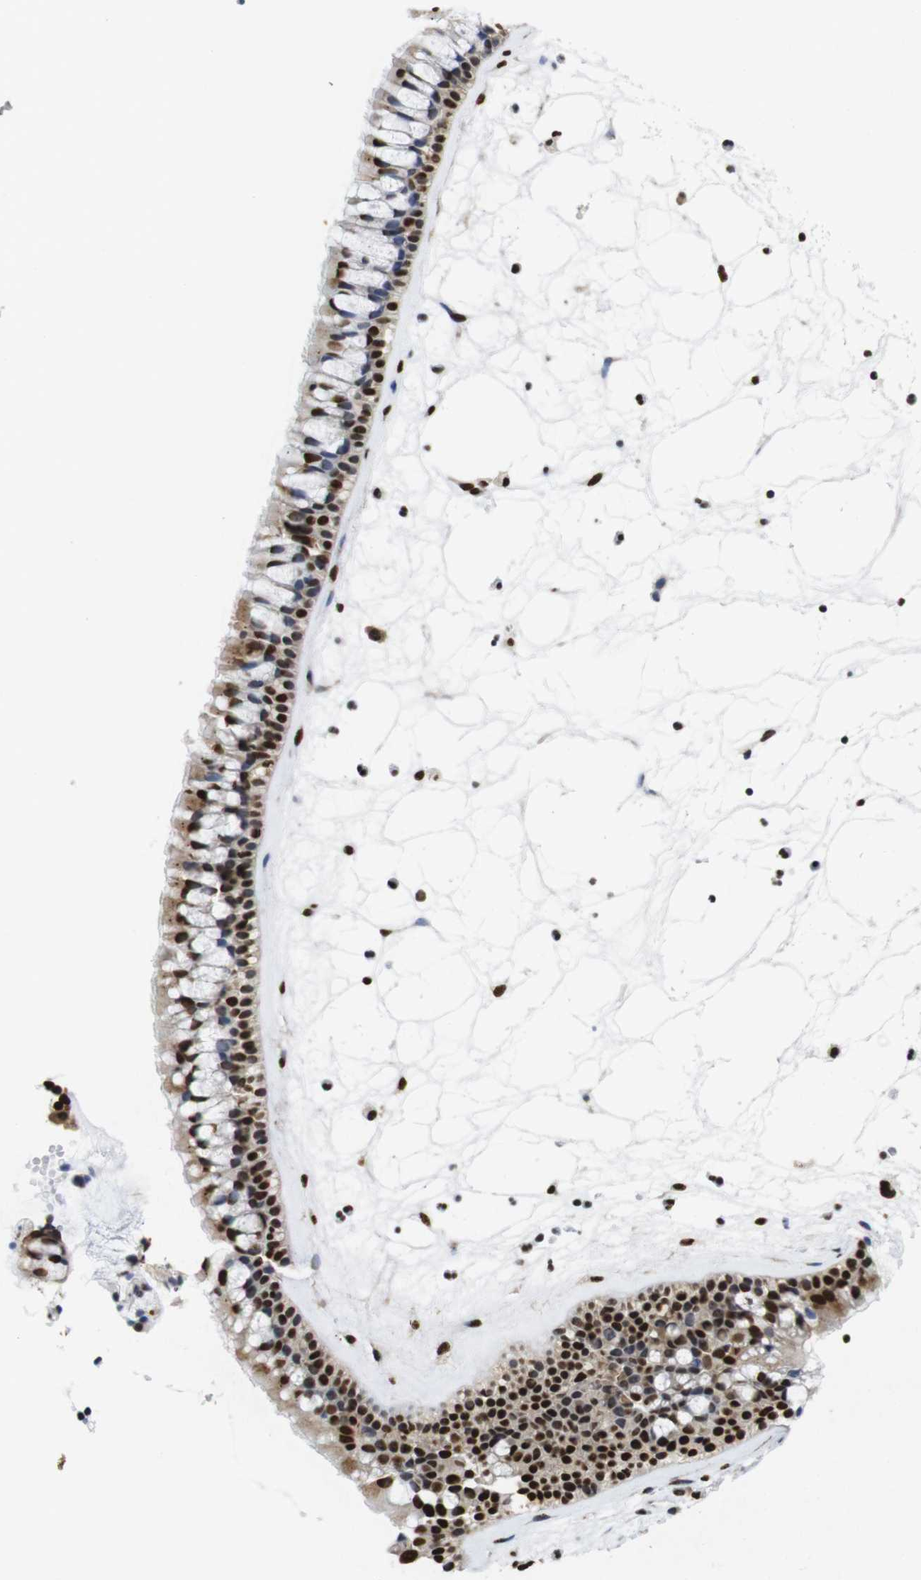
{"staining": {"intensity": "strong", "quantity": ">75%", "location": "nuclear"}, "tissue": "nasopharynx", "cell_type": "Respiratory epithelial cells", "image_type": "normal", "snomed": [{"axis": "morphology", "description": "Normal tissue, NOS"}, {"axis": "morphology", "description": "Inflammation, NOS"}, {"axis": "topography", "description": "Nasopharynx"}], "caption": "Protein staining of unremarkable nasopharynx exhibits strong nuclear expression in approximately >75% of respiratory epithelial cells.", "gene": "SUMO3", "patient": {"sex": "male", "age": 48}}